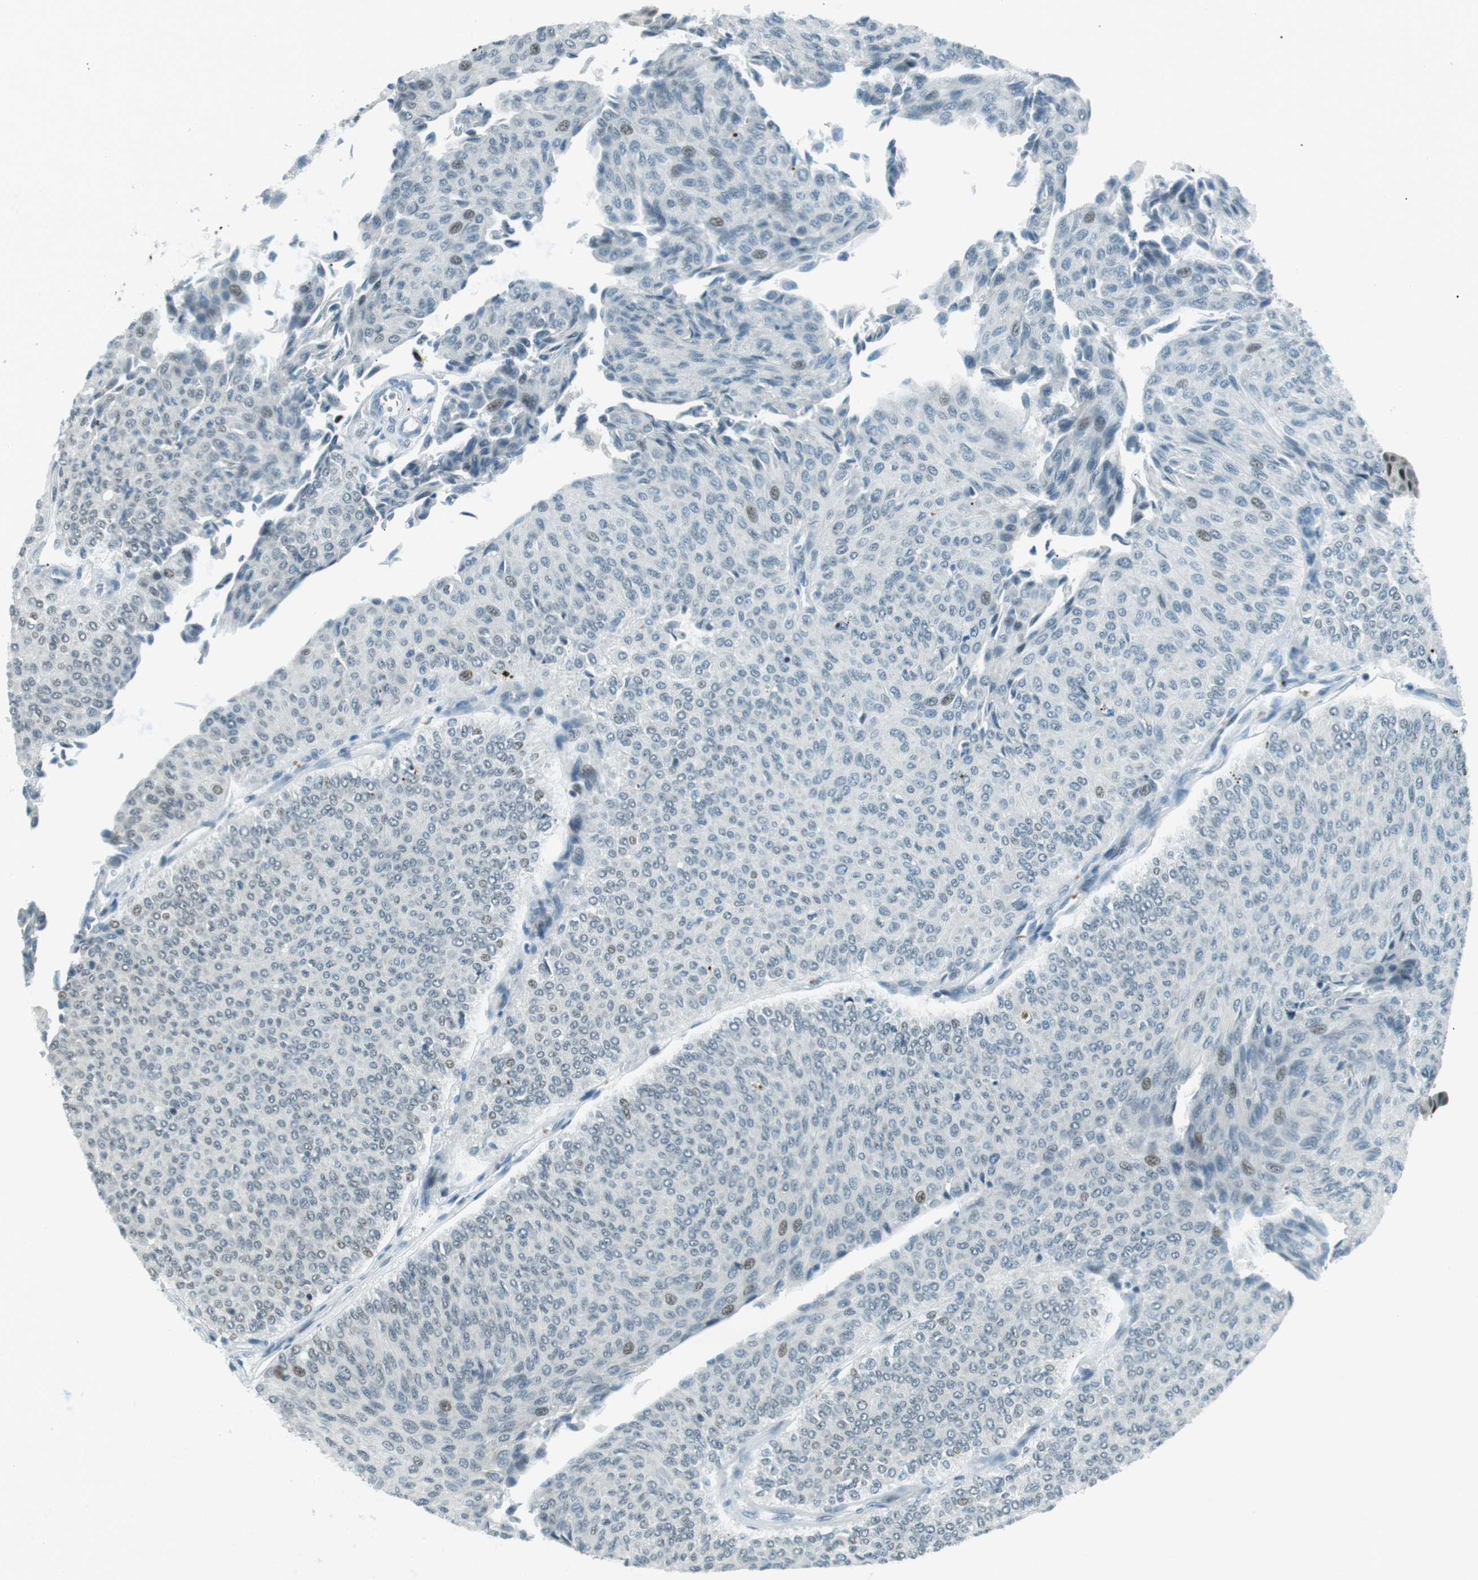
{"staining": {"intensity": "moderate", "quantity": "<25%", "location": "nuclear"}, "tissue": "urothelial cancer", "cell_type": "Tumor cells", "image_type": "cancer", "snomed": [{"axis": "morphology", "description": "Urothelial carcinoma, Low grade"}, {"axis": "topography", "description": "Urinary bladder"}], "caption": "Immunohistochemical staining of urothelial carcinoma (low-grade) displays moderate nuclear protein positivity in about <25% of tumor cells.", "gene": "PJA1", "patient": {"sex": "male", "age": 78}}